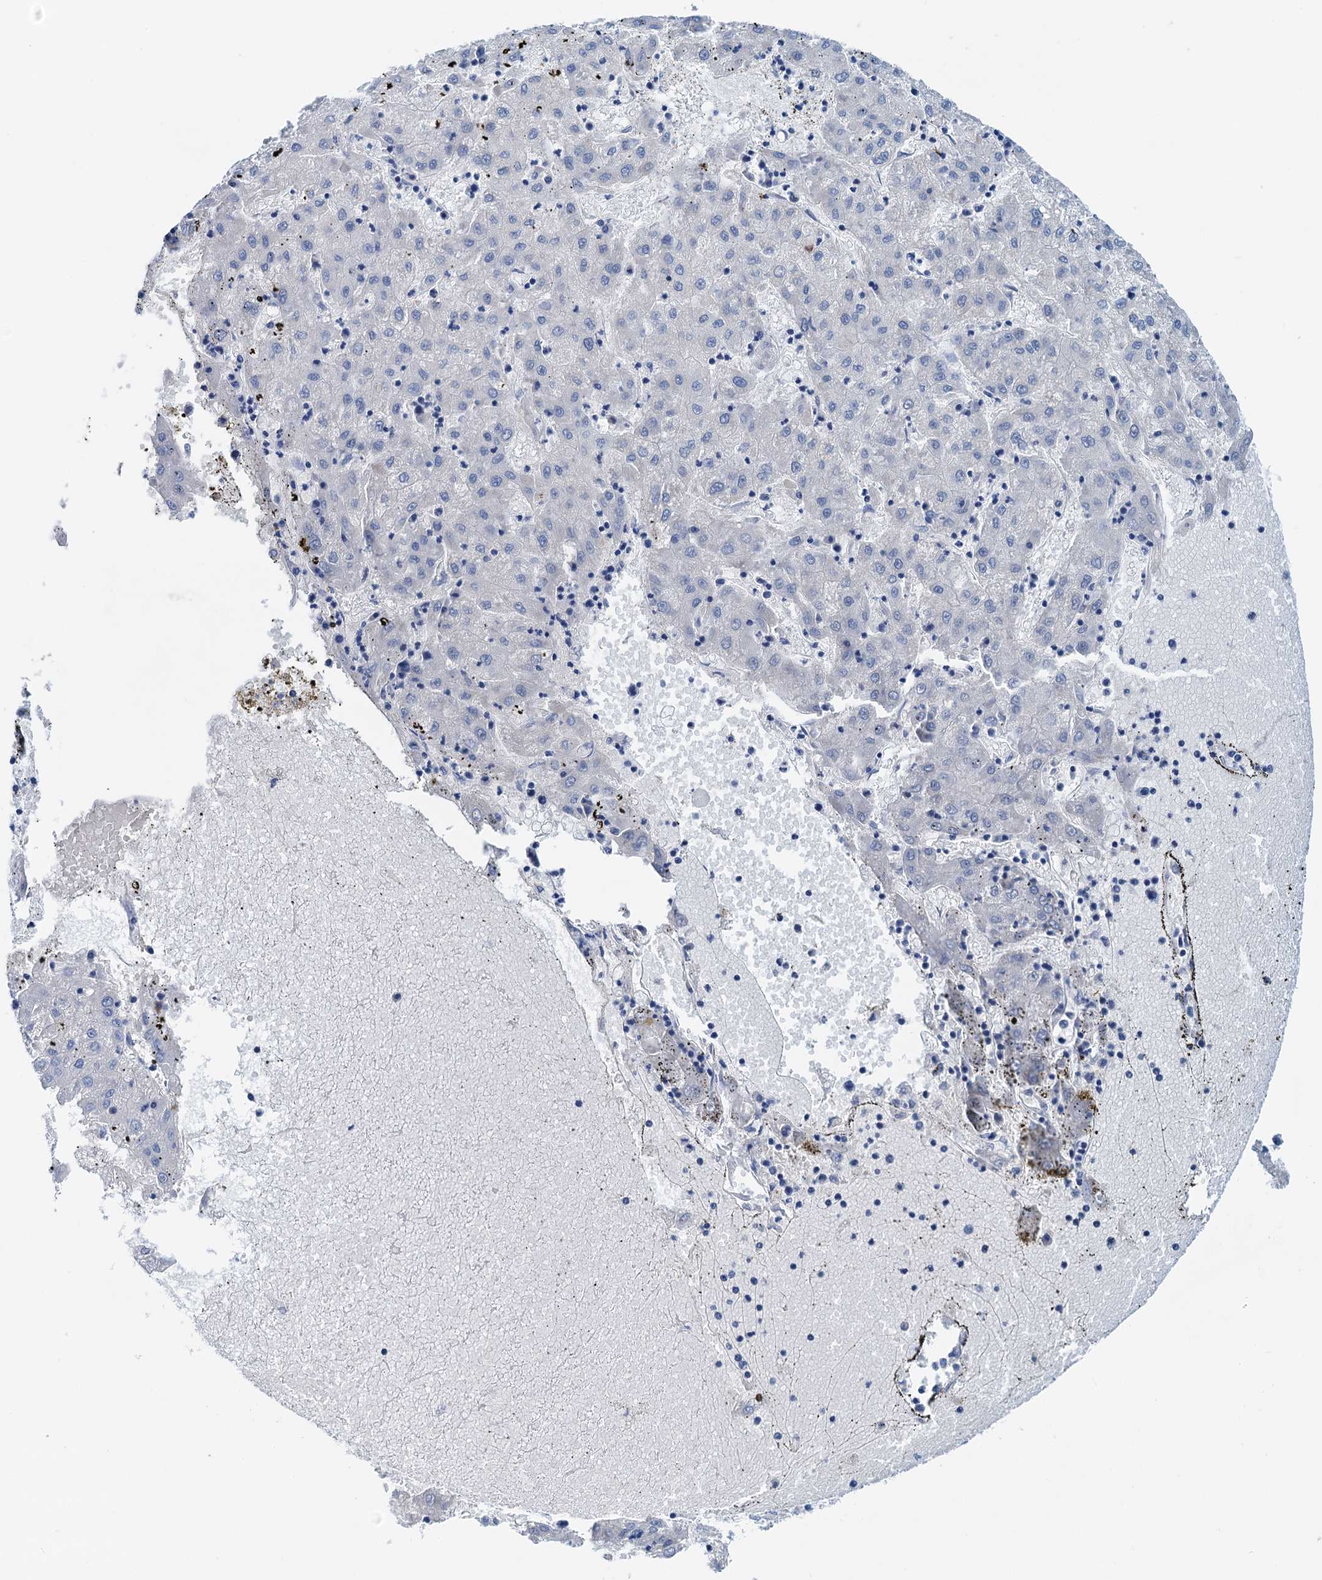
{"staining": {"intensity": "negative", "quantity": "none", "location": "none"}, "tissue": "liver cancer", "cell_type": "Tumor cells", "image_type": "cancer", "snomed": [{"axis": "morphology", "description": "Carcinoma, Hepatocellular, NOS"}, {"axis": "topography", "description": "Liver"}], "caption": "The micrograph reveals no significant staining in tumor cells of liver cancer (hepatocellular carcinoma).", "gene": "KNDC1", "patient": {"sex": "male", "age": 72}}